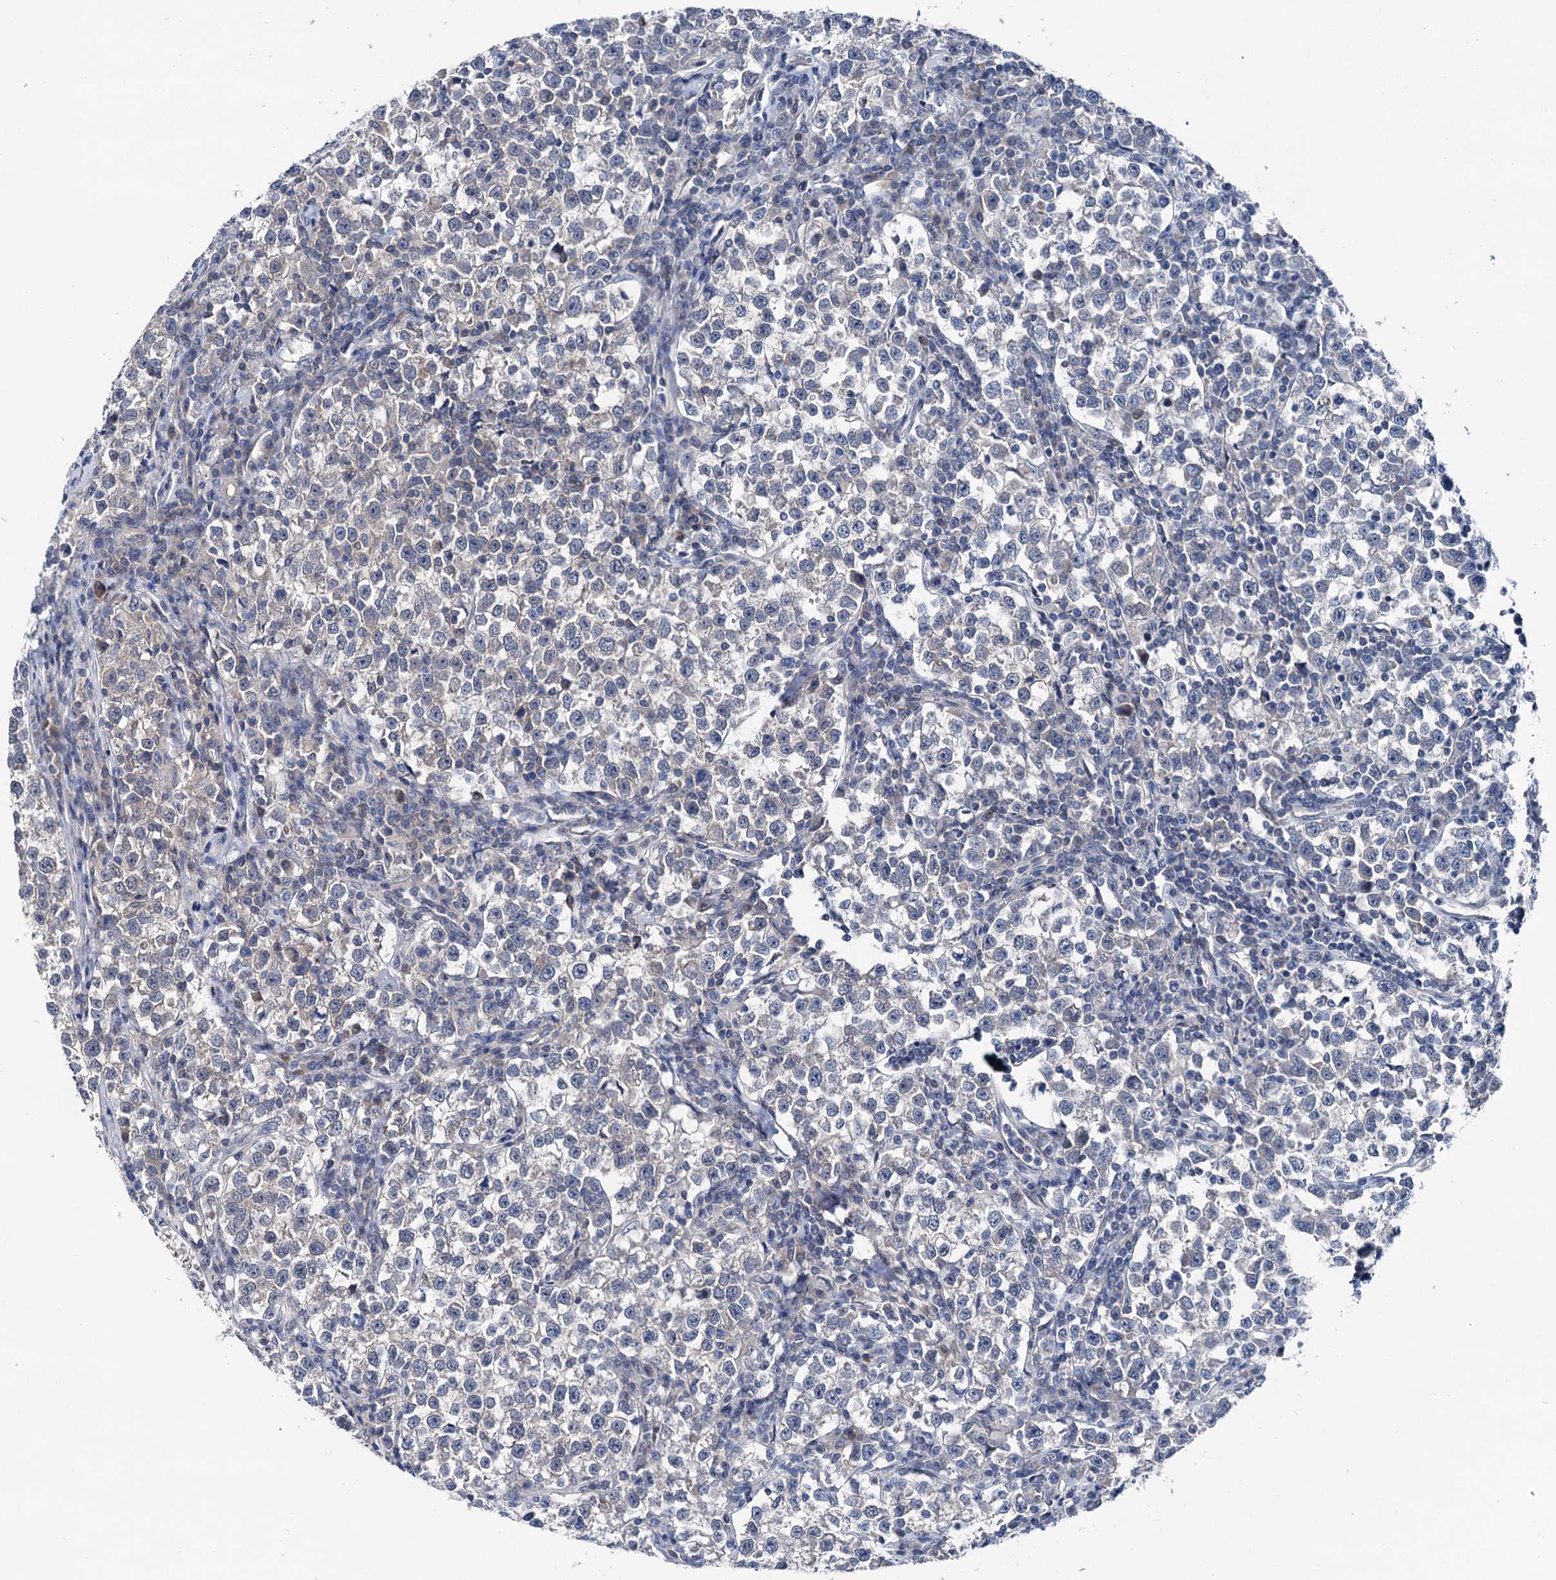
{"staining": {"intensity": "negative", "quantity": "none", "location": "none"}, "tissue": "testis cancer", "cell_type": "Tumor cells", "image_type": "cancer", "snomed": [{"axis": "morphology", "description": "Normal tissue, NOS"}, {"axis": "morphology", "description": "Seminoma, NOS"}, {"axis": "topography", "description": "Testis"}], "caption": "This is an IHC histopathology image of human testis seminoma. There is no expression in tumor cells.", "gene": "GLO1", "patient": {"sex": "male", "age": 43}}